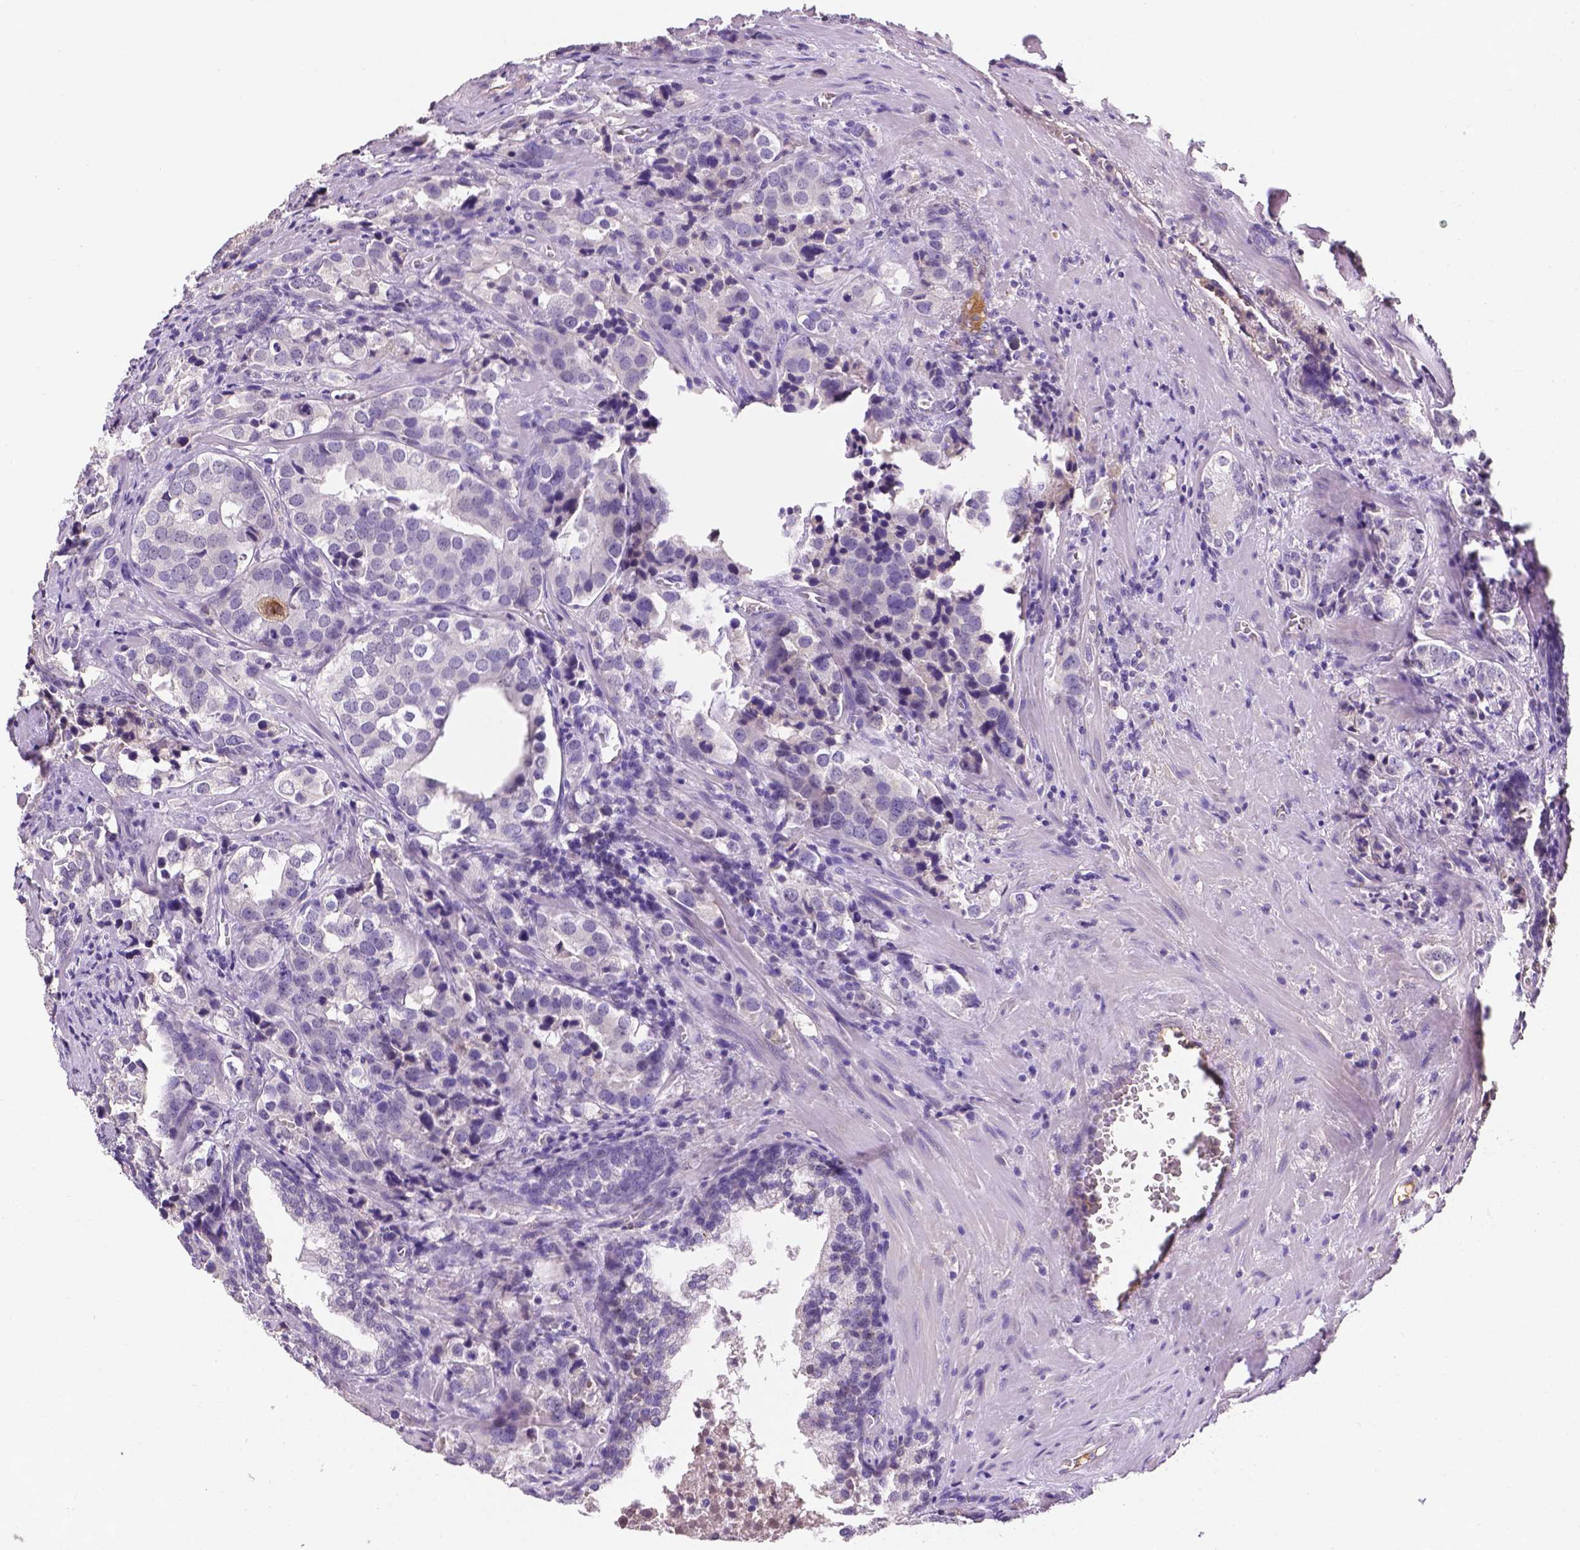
{"staining": {"intensity": "negative", "quantity": "none", "location": "none"}, "tissue": "prostate cancer", "cell_type": "Tumor cells", "image_type": "cancer", "snomed": [{"axis": "morphology", "description": "Adenocarcinoma, NOS"}, {"axis": "topography", "description": "Prostate and seminal vesicle, NOS"}], "caption": "Human prostate cancer (adenocarcinoma) stained for a protein using immunohistochemistry (IHC) shows no staining in tumor cells.", "gene": "APOE", "patient": {"sex": "male", "age": 63}}